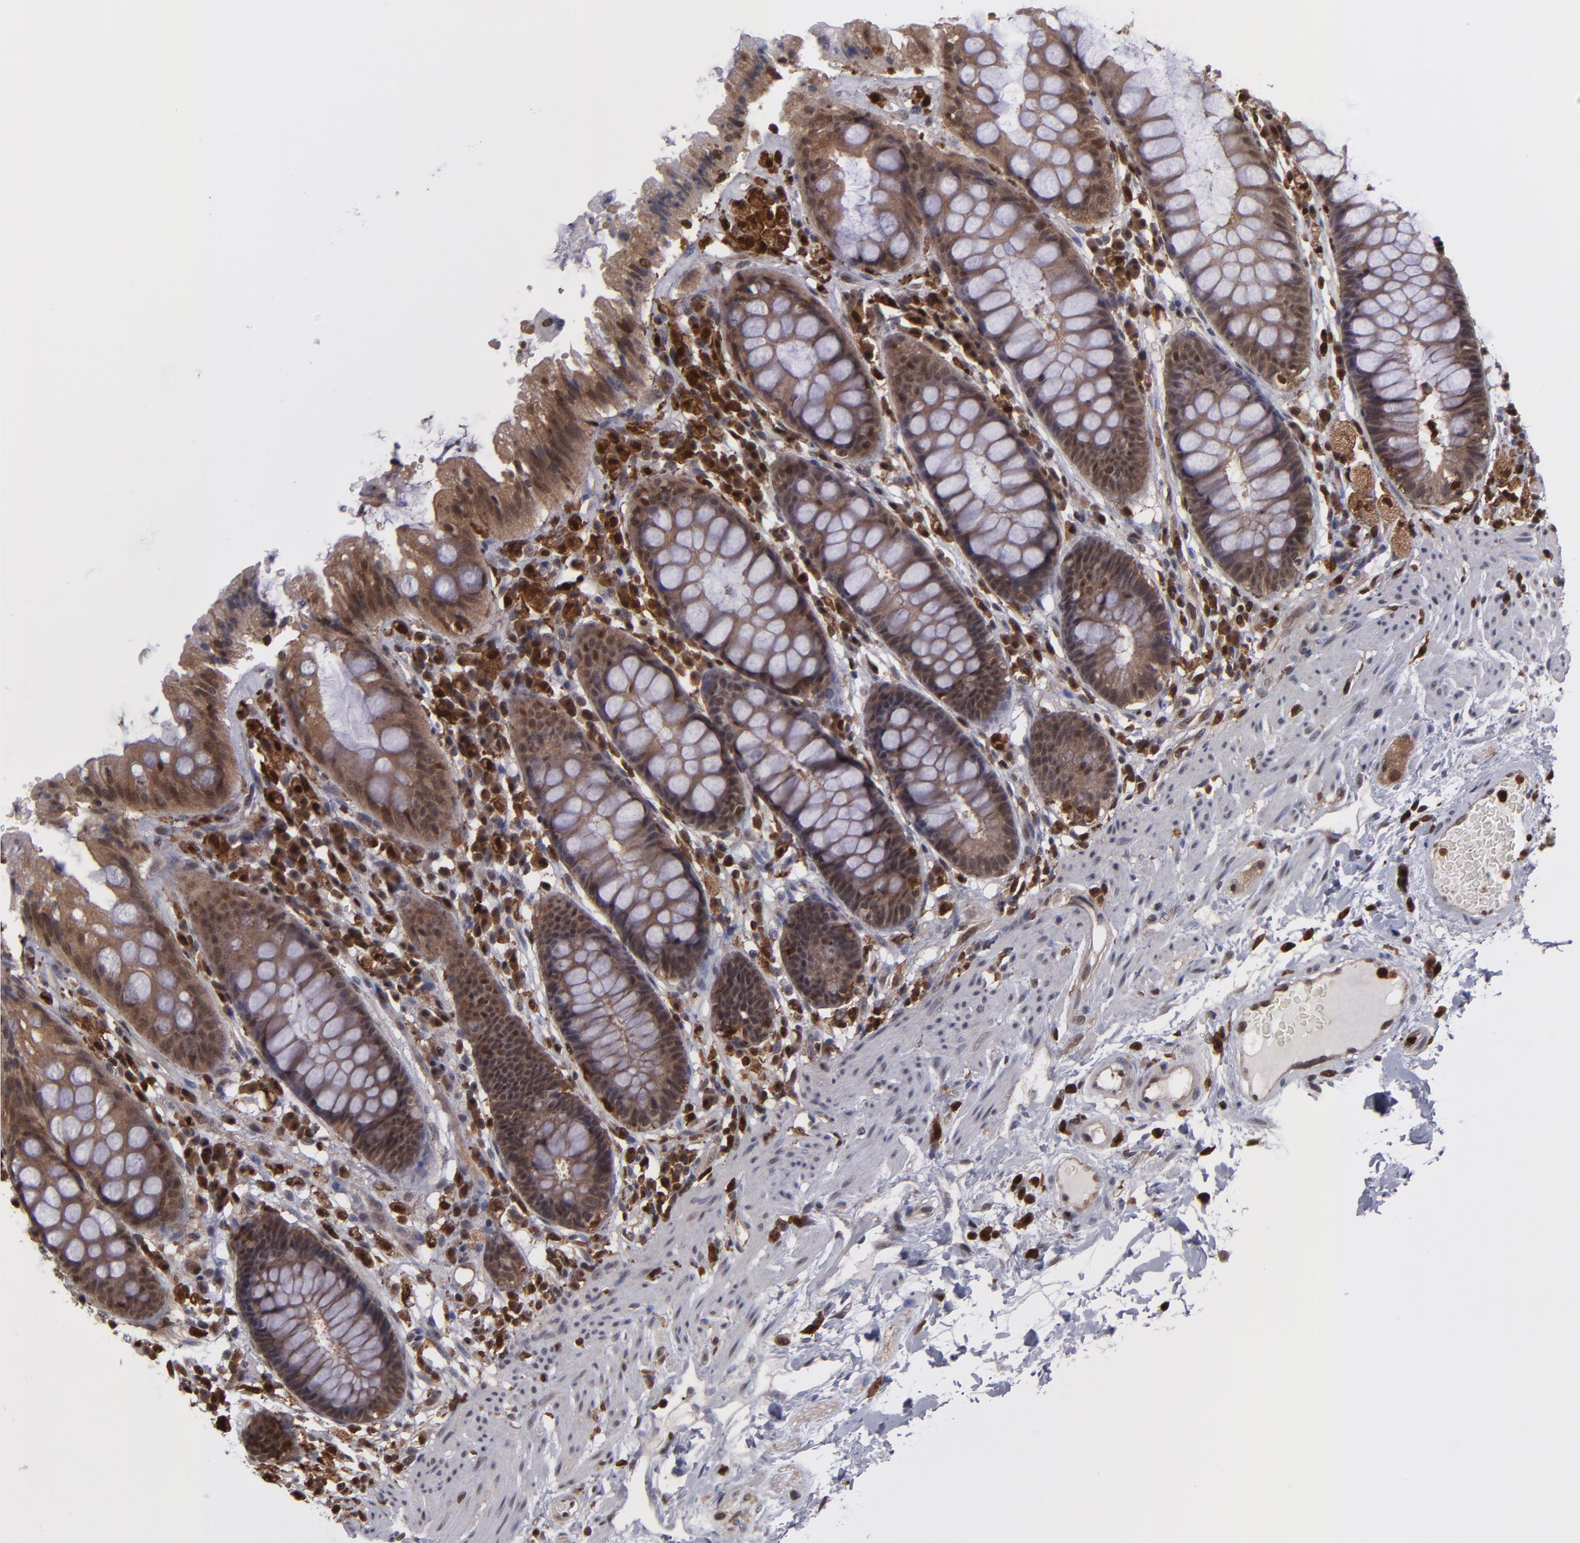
{"staining": {"intensity": "weak", "quantity": ">75%", "location": "cytoplasmic/membranous"}, "tissue": "rectum", "cell_type": "Glandular cells", "image_type": "normal", "snomed": [{"axis": "morphology", "description": "Normal tissue, NOS"}, {"axis": "topography", "description": "Rectum"}], "caption": "Immunohistochemistry (IHC) image of benign rectum: rectum stained using IHC demonstrates low levels of weak protein expression localized specifically in the cytoplasmic/membranous of glandular cells, appearing as a cytoplasmic/membranous brown color.", "gene": "GRB2", "patient": {"sex": "female", "age": 46}}